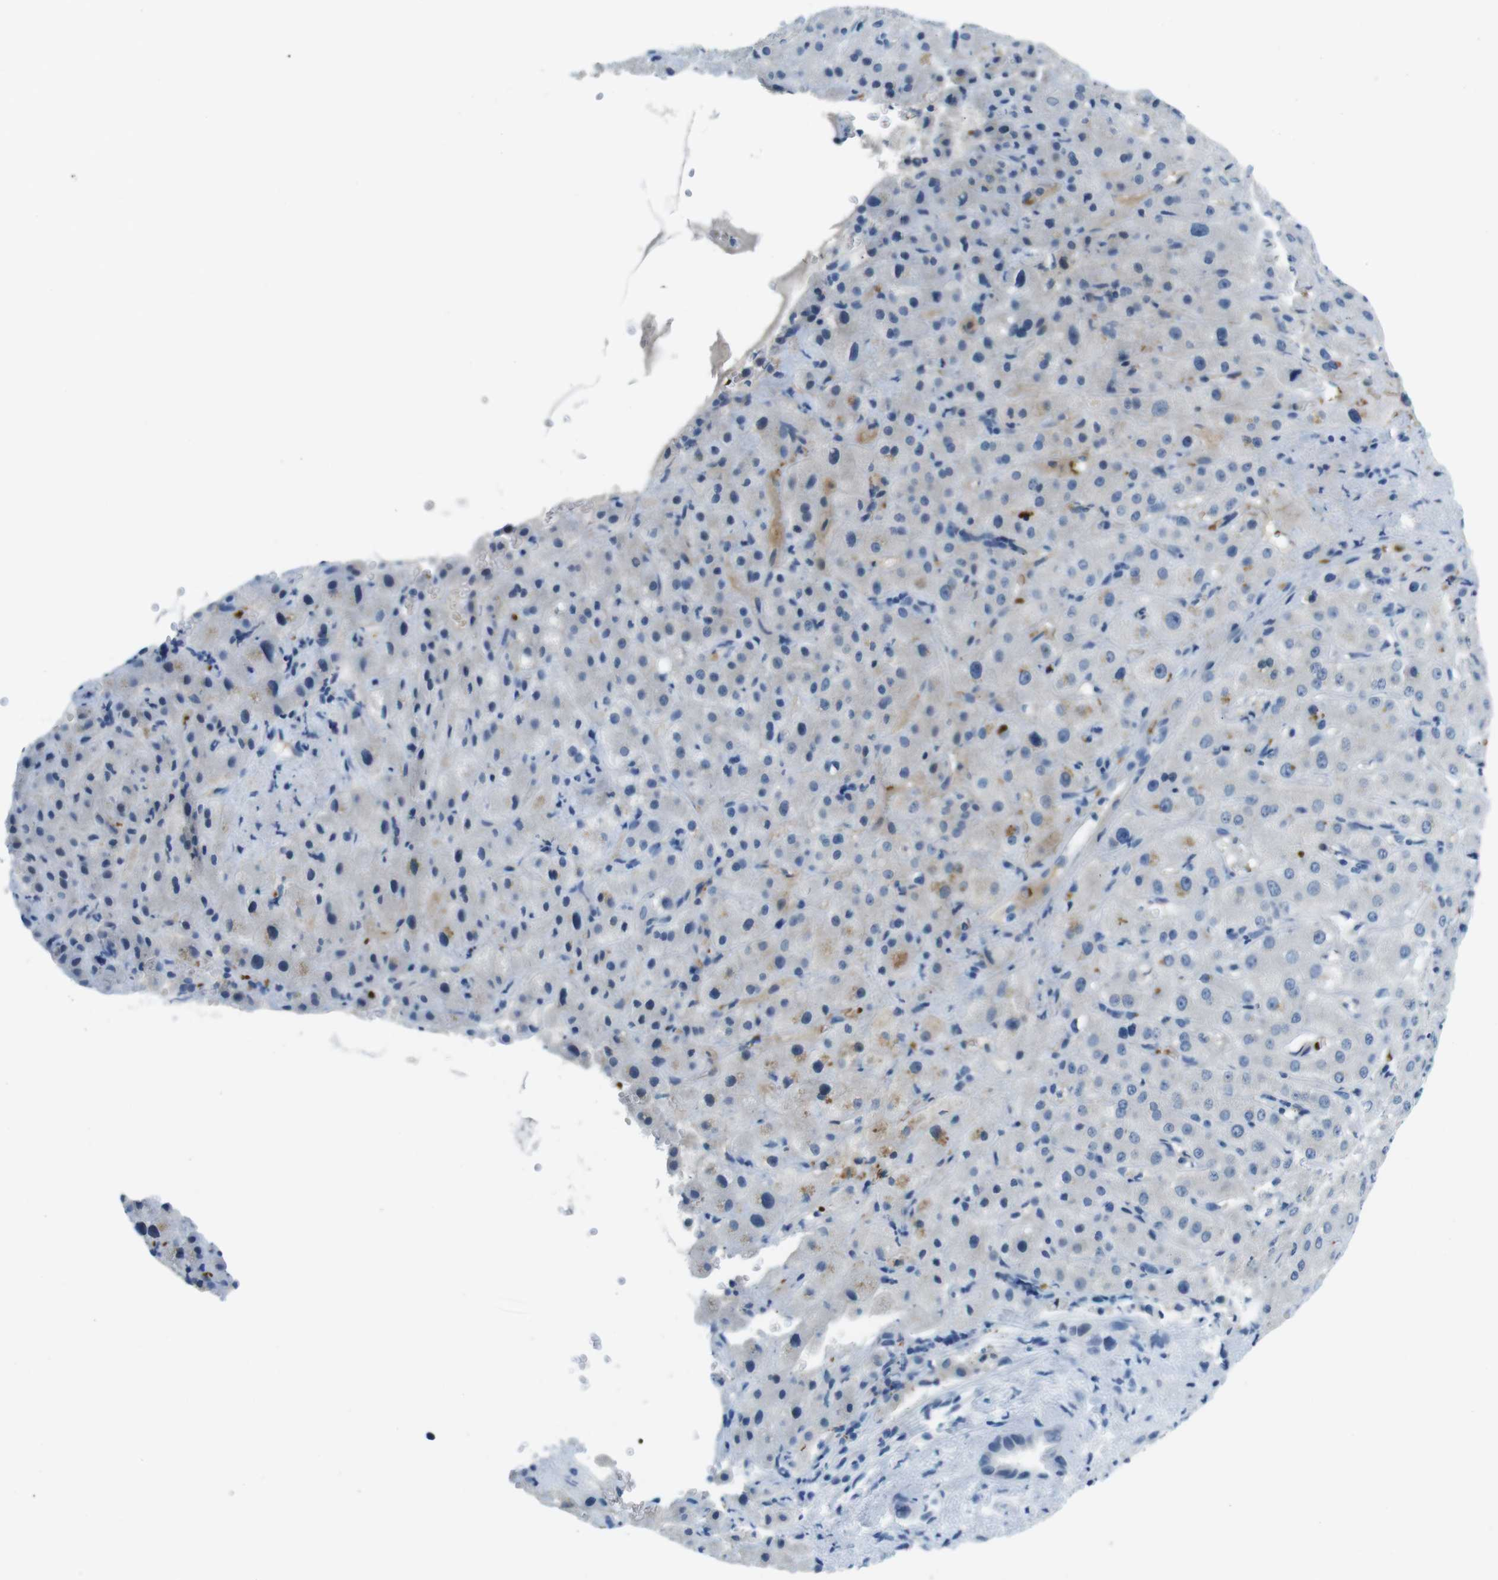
{"staining": {"intensity": "negative", "quantity": "none", "location": "none"}, "tissue": "liver cancer", "cell_type": "Tumor cells", "image_type": "cancer", "snomed": [{"axis": "morphology", "description": "Cholangiocarcinoma"}, {"axis": "topography", "description": "Liver"}], "caption": "High power microscopy micrograph of an immunohistochemistry histopathology image of liver cancer (cholangiocarcinoma), revealing no significant expression in tumor cells.", "gene": "TFAP2C", "patient": {"sex": "female", "age": 65}}